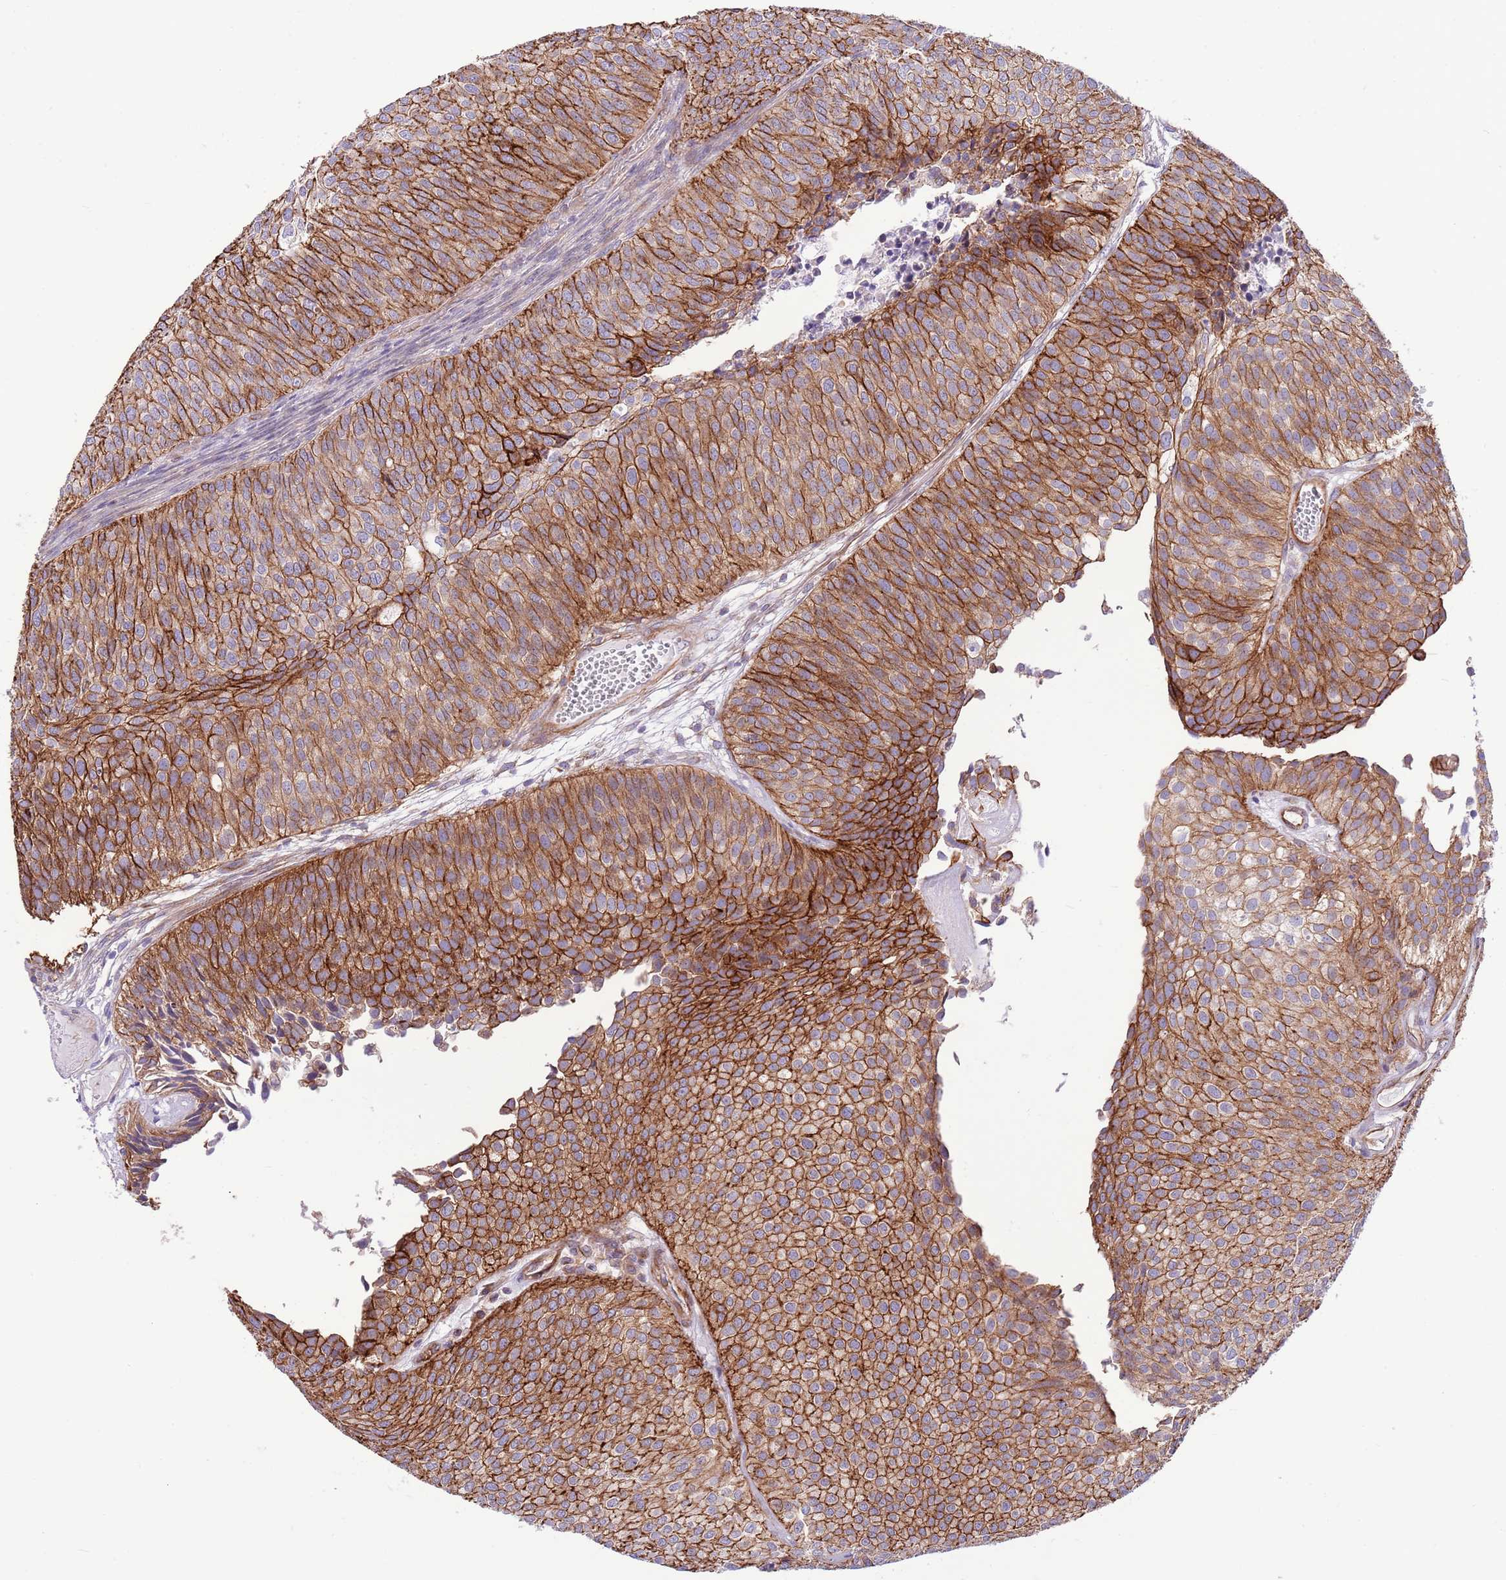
{"staining": {"intensity": "strong", "quantity": "25%-75%", "location": "cytoplasmic/membranous"}, "tissue": "urothelial cancer", "cell_type": "Tumor cells", "image_type": "cancer", "snomed": [{"axis": "morphology", "description": "Urothelial carcinoma, Low grade"}, {"axis": "topography", "description": "Urinary bladder"}], "caption": "Protein staining of low-grade urothelial carcinoma tissue demonstrates strong cytoplasmic/membranous expression in approximately 25%-75% of tumor cells.", "gene": "ZC4H2", "patient": {"sex": "male", "age": 84}}